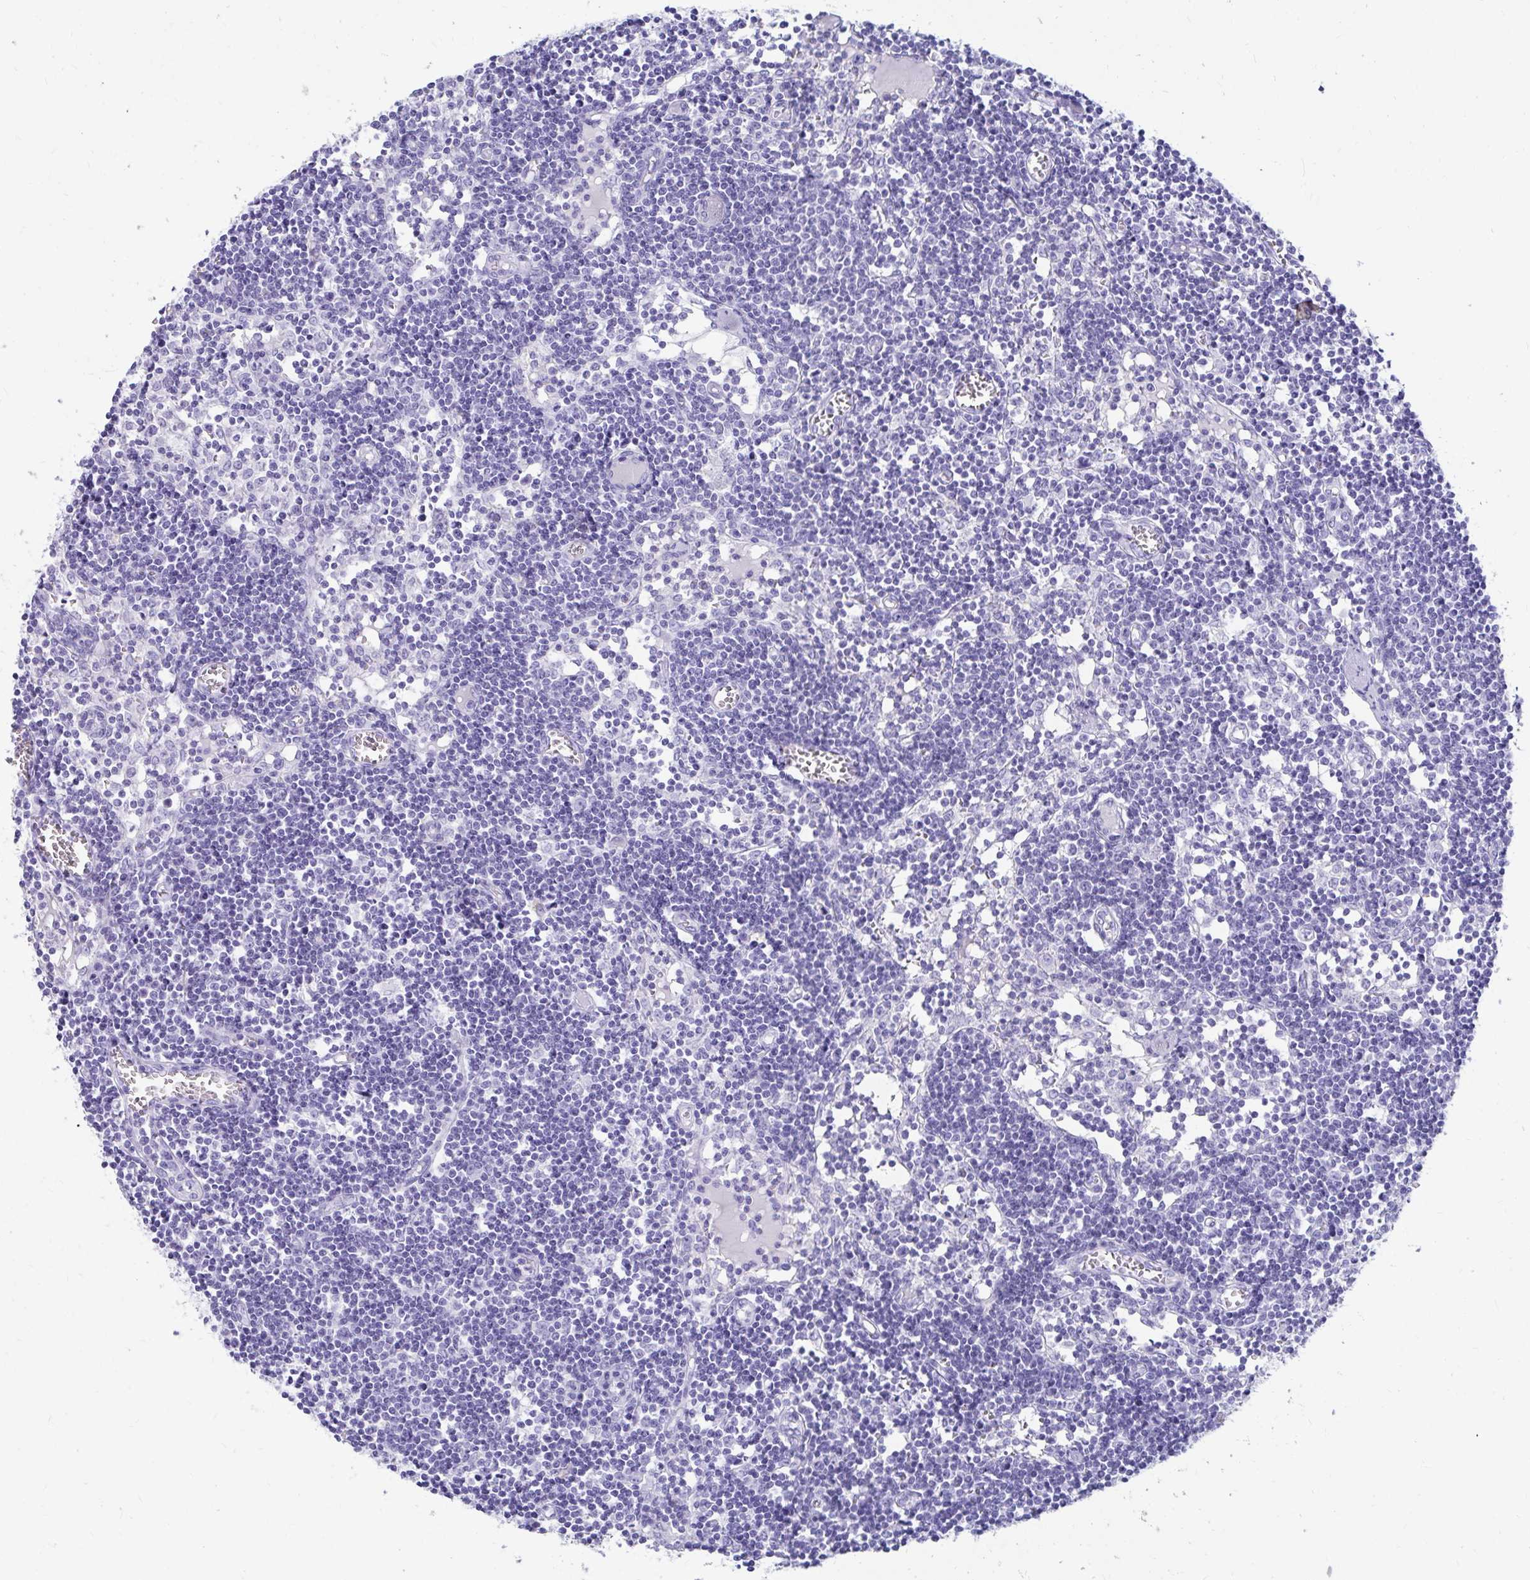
{"staining": {"intensity": "negative", "quantity": "none", "location": "none"}, "tissue": "lymph node", "cell_type": "Germinal center cells", "image_type": "normal", "snomed": [{"axis": "morphology", "description": "Normal tissue, NOS"}, {"axis": "topography", "description": "Lymph node"}], "caption": "Immunohistochemistry image of benign lymph node: human lymph node stained with DAB demonstrates no significant protein positivity in germinal center cells. (Brightfield microscopy of DAB (3,3'-diaminobenzidine) immunohistochemistry at high magnification).", "gene": "DPEP3", "patient": {"sex": "female", "age": 11}}